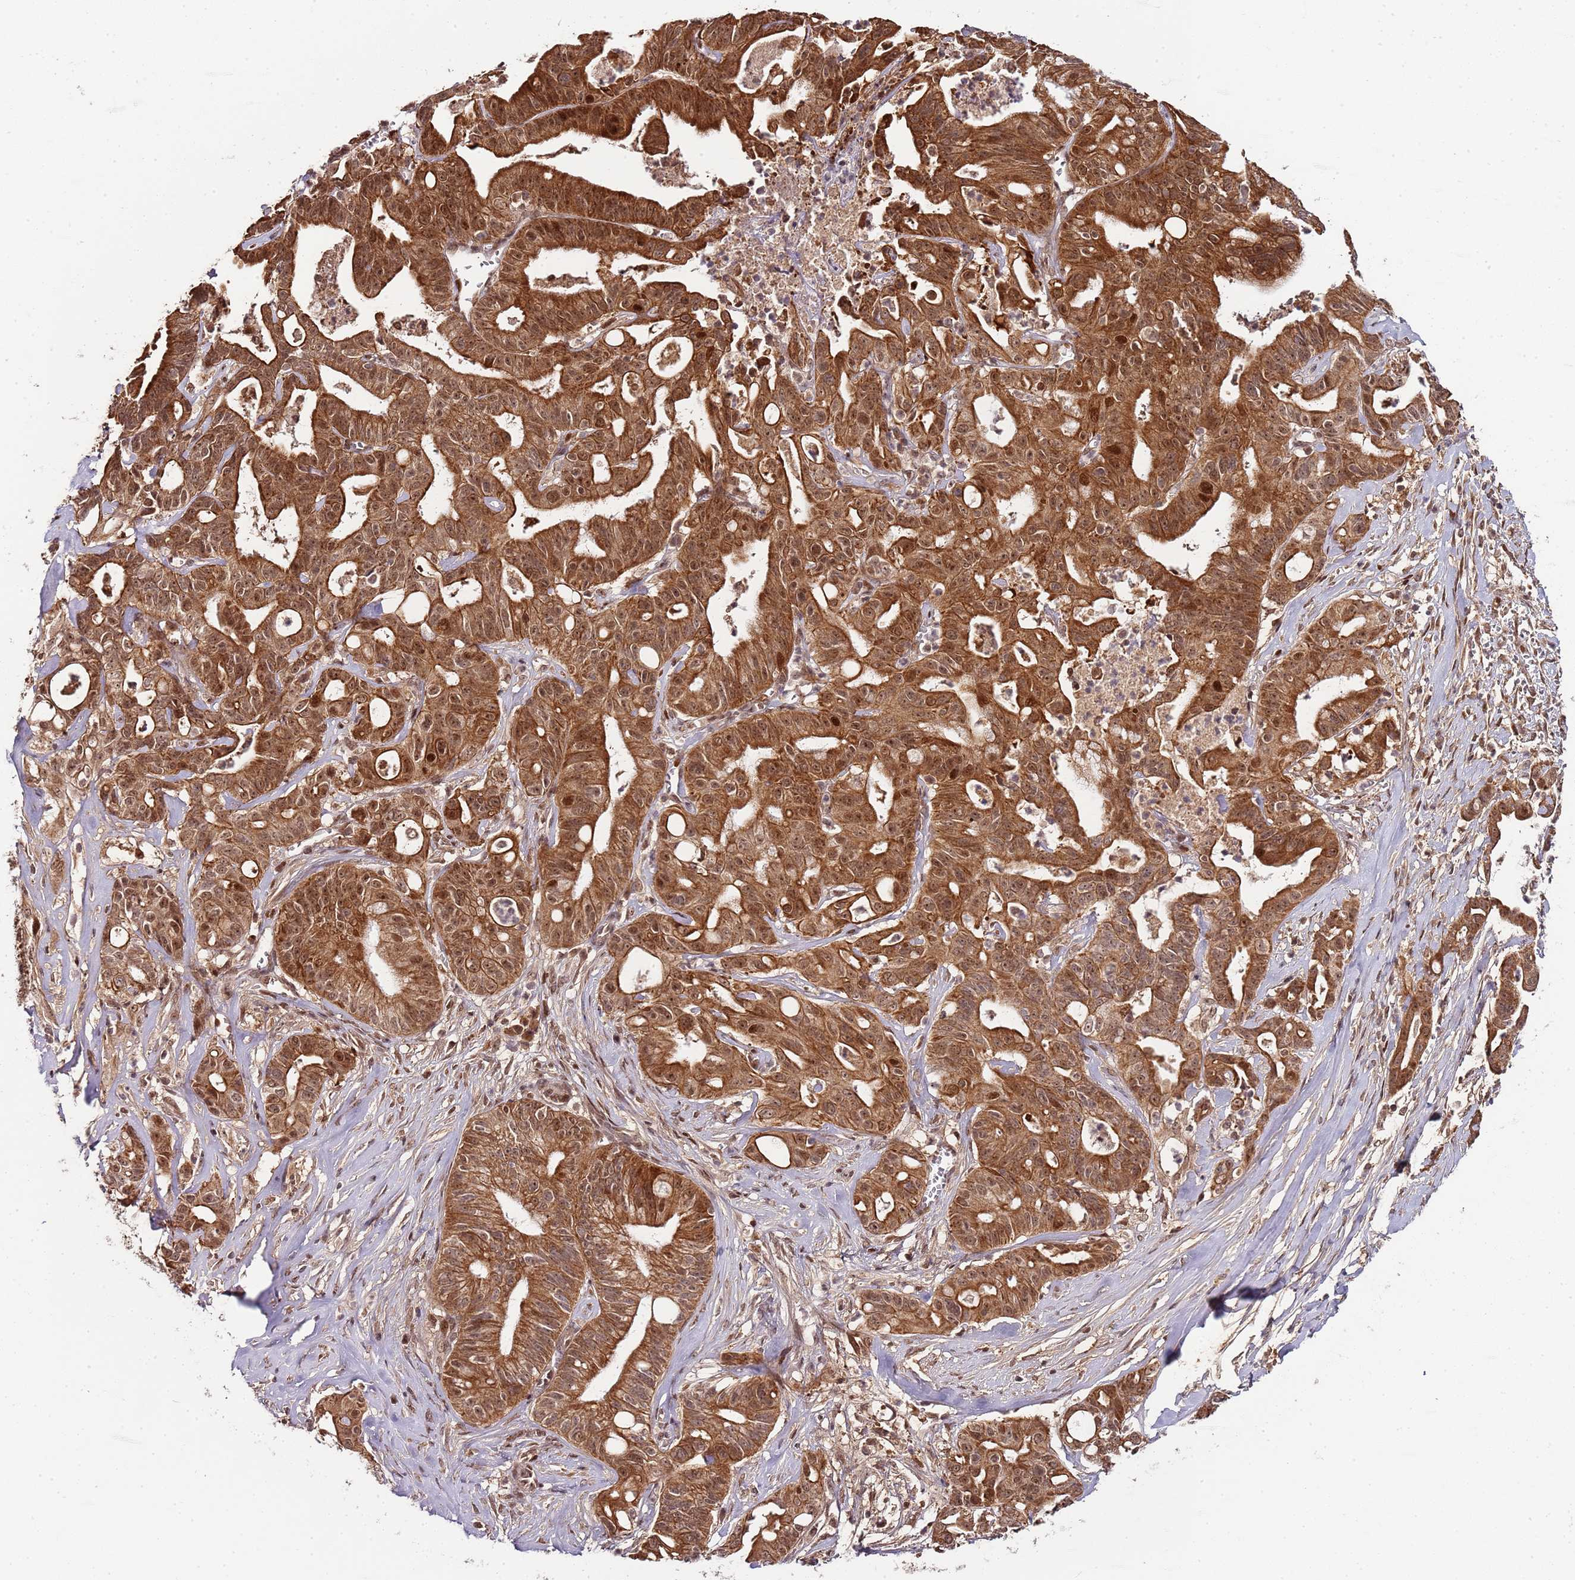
{"staining": {"intensity": "moderate", "quantity": ">75%", "location": "cytoplasmic/membranous,nuclear"}, "tissue": "ovarian cancer", "cell_type": "Tumor cells", "image_type": "cancer", "snomed": [{"axis": "morphology", "description": "Cystadenocarcinoma, mucinous, NOS"}, {"axis": "topography", "description": "Ovary"}], "caption": "Ovarian cancer was stained to show a protein in brown. There is medium levels of moderate cytoplasmic/membranous and nuclear staining in approximately >75% of tumor cells.", "gene": "EDC3", "patient": {"sex": "female", "age": 70}}